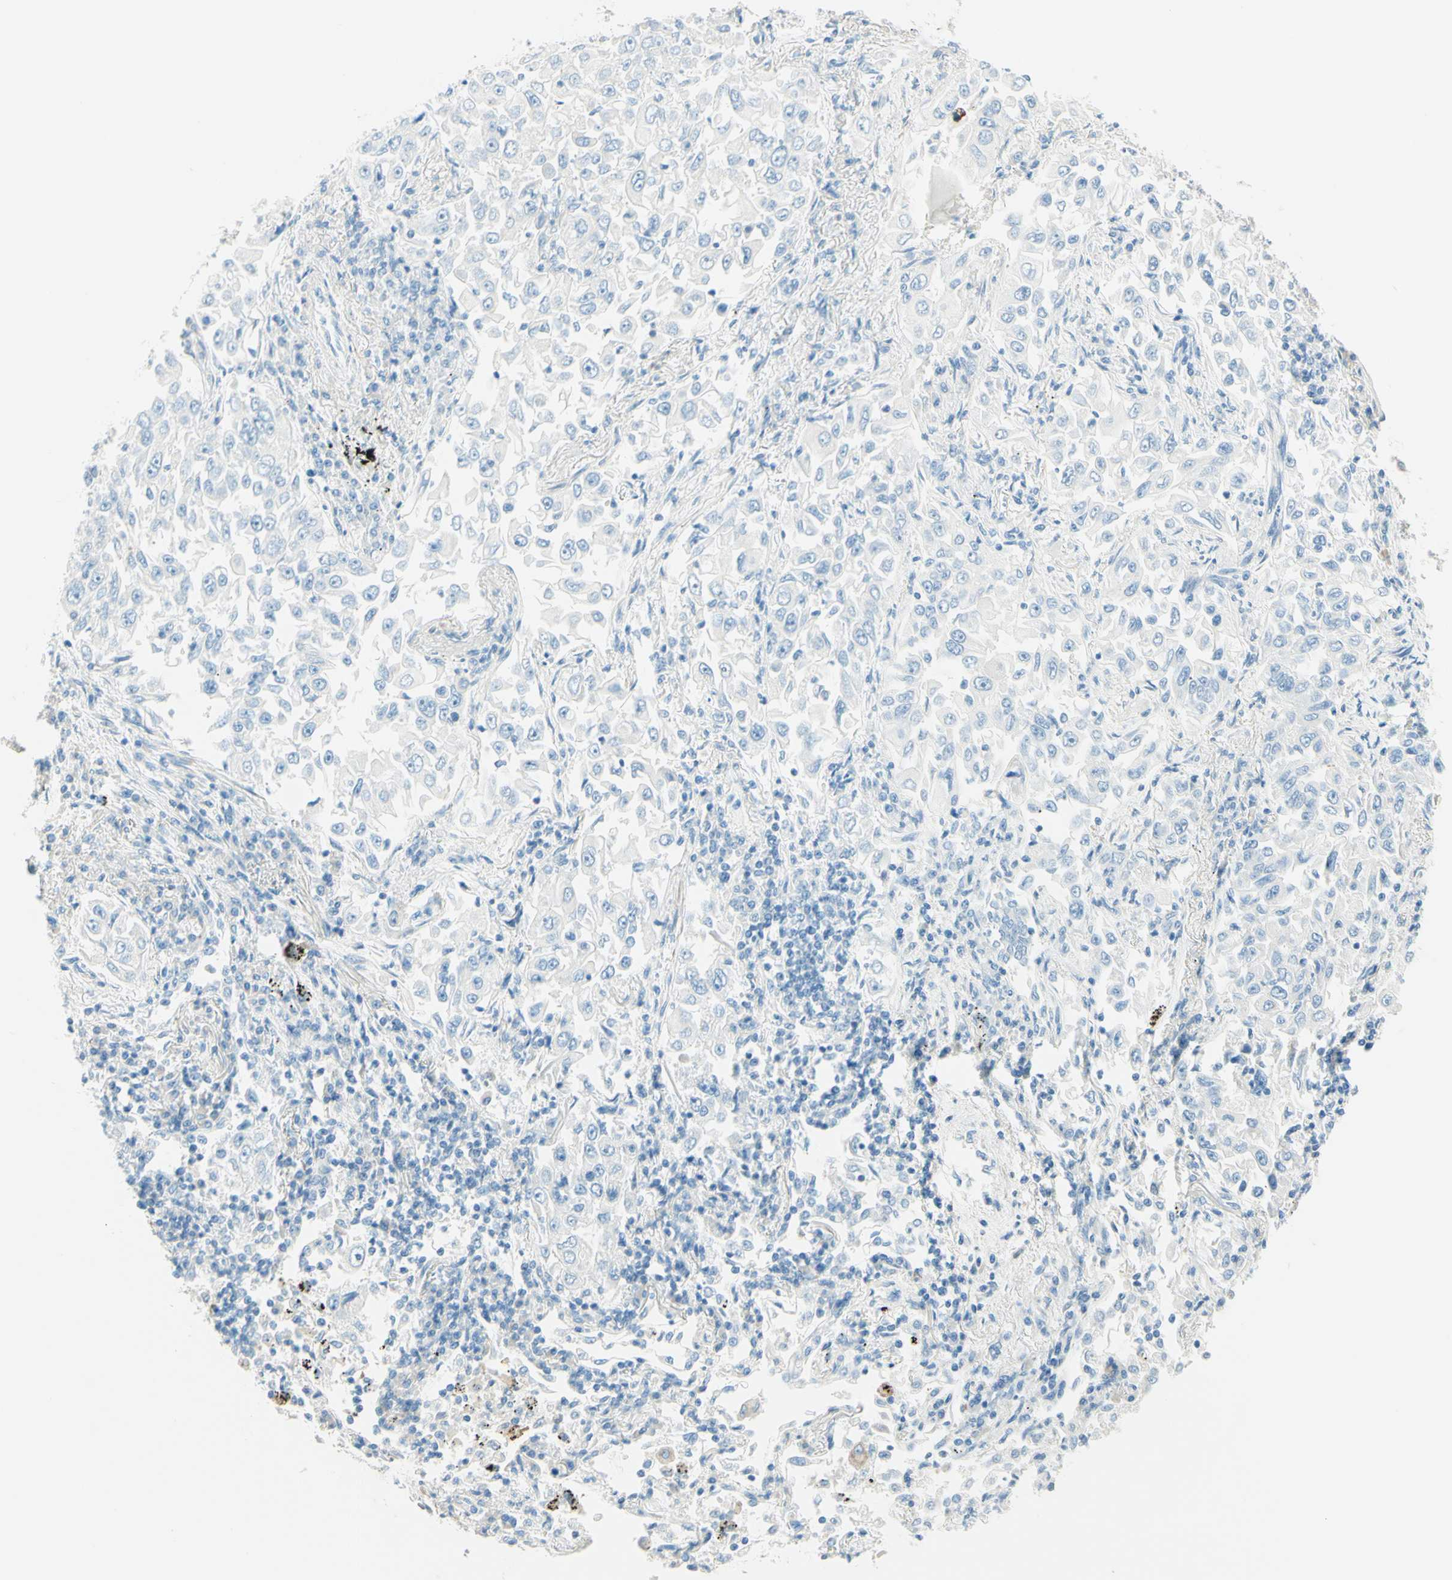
{"staining": {"intensity": "negative", "quantity": "none", "location": "none"}, "tissue": "lung cancer", "cell_type": "Tumor cells", "image_type": "cancer", "snomed": [{"axis": "morphology", "description": "Adenocarcinoma, NOS"}, {"axis": "topography", "description": "Lung"}], "caption": "Protein analysis of lung adenocarcinoma displays no significant positivity in tumor cells.", "gene": "NCBP2L", "patient": {"sex": "male", "age": 84}}